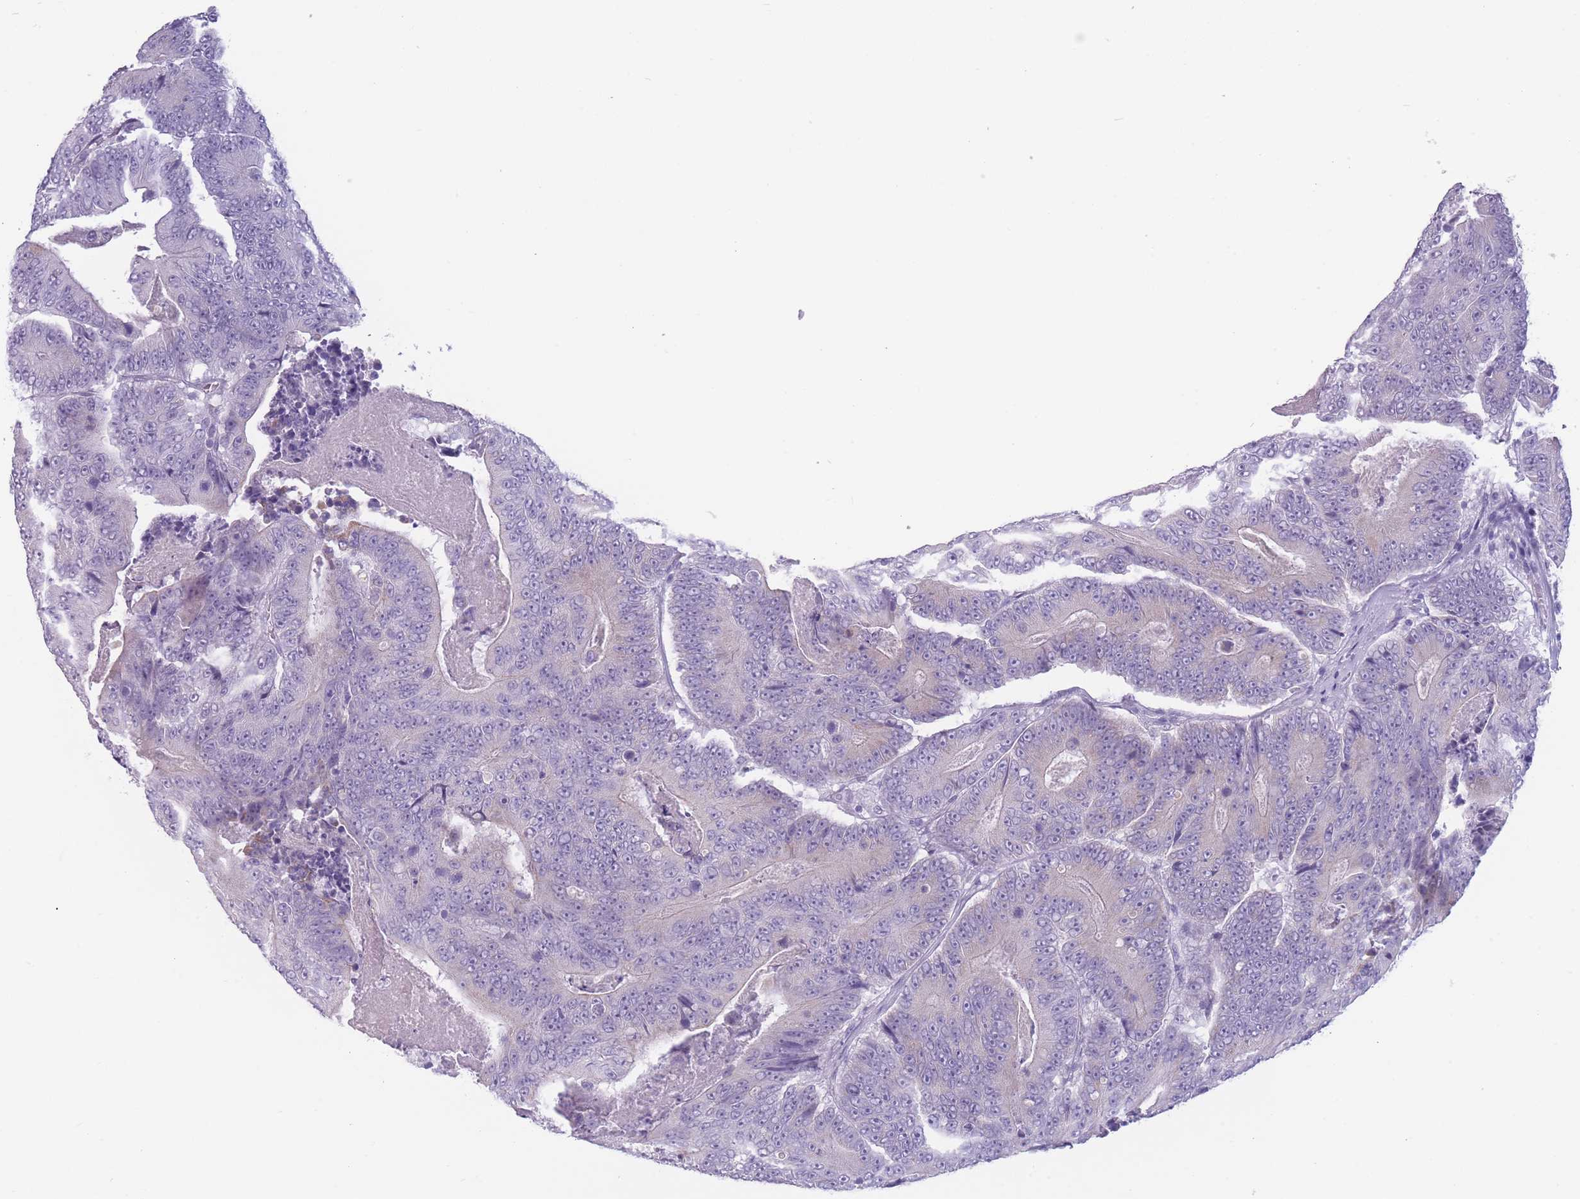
{"staining": {"intensity": "negative", "quantity": "none", "location": "none"}, "tissue": "colorectal cancer", "cell_type": "Tumor cells", "image_type": "cancer", "snomed": [{"axis": "morphology", "description": "Adenocarcinoma, NOS"}, {"axis": "topography", "description": "Colon"}], "caption": "Photomicrograph shows no significant protein expression in tumor cells of colorectal adenocarcinoma.", "gene": "DCANP1", "patient": {"sex": "male", "age": 83}}